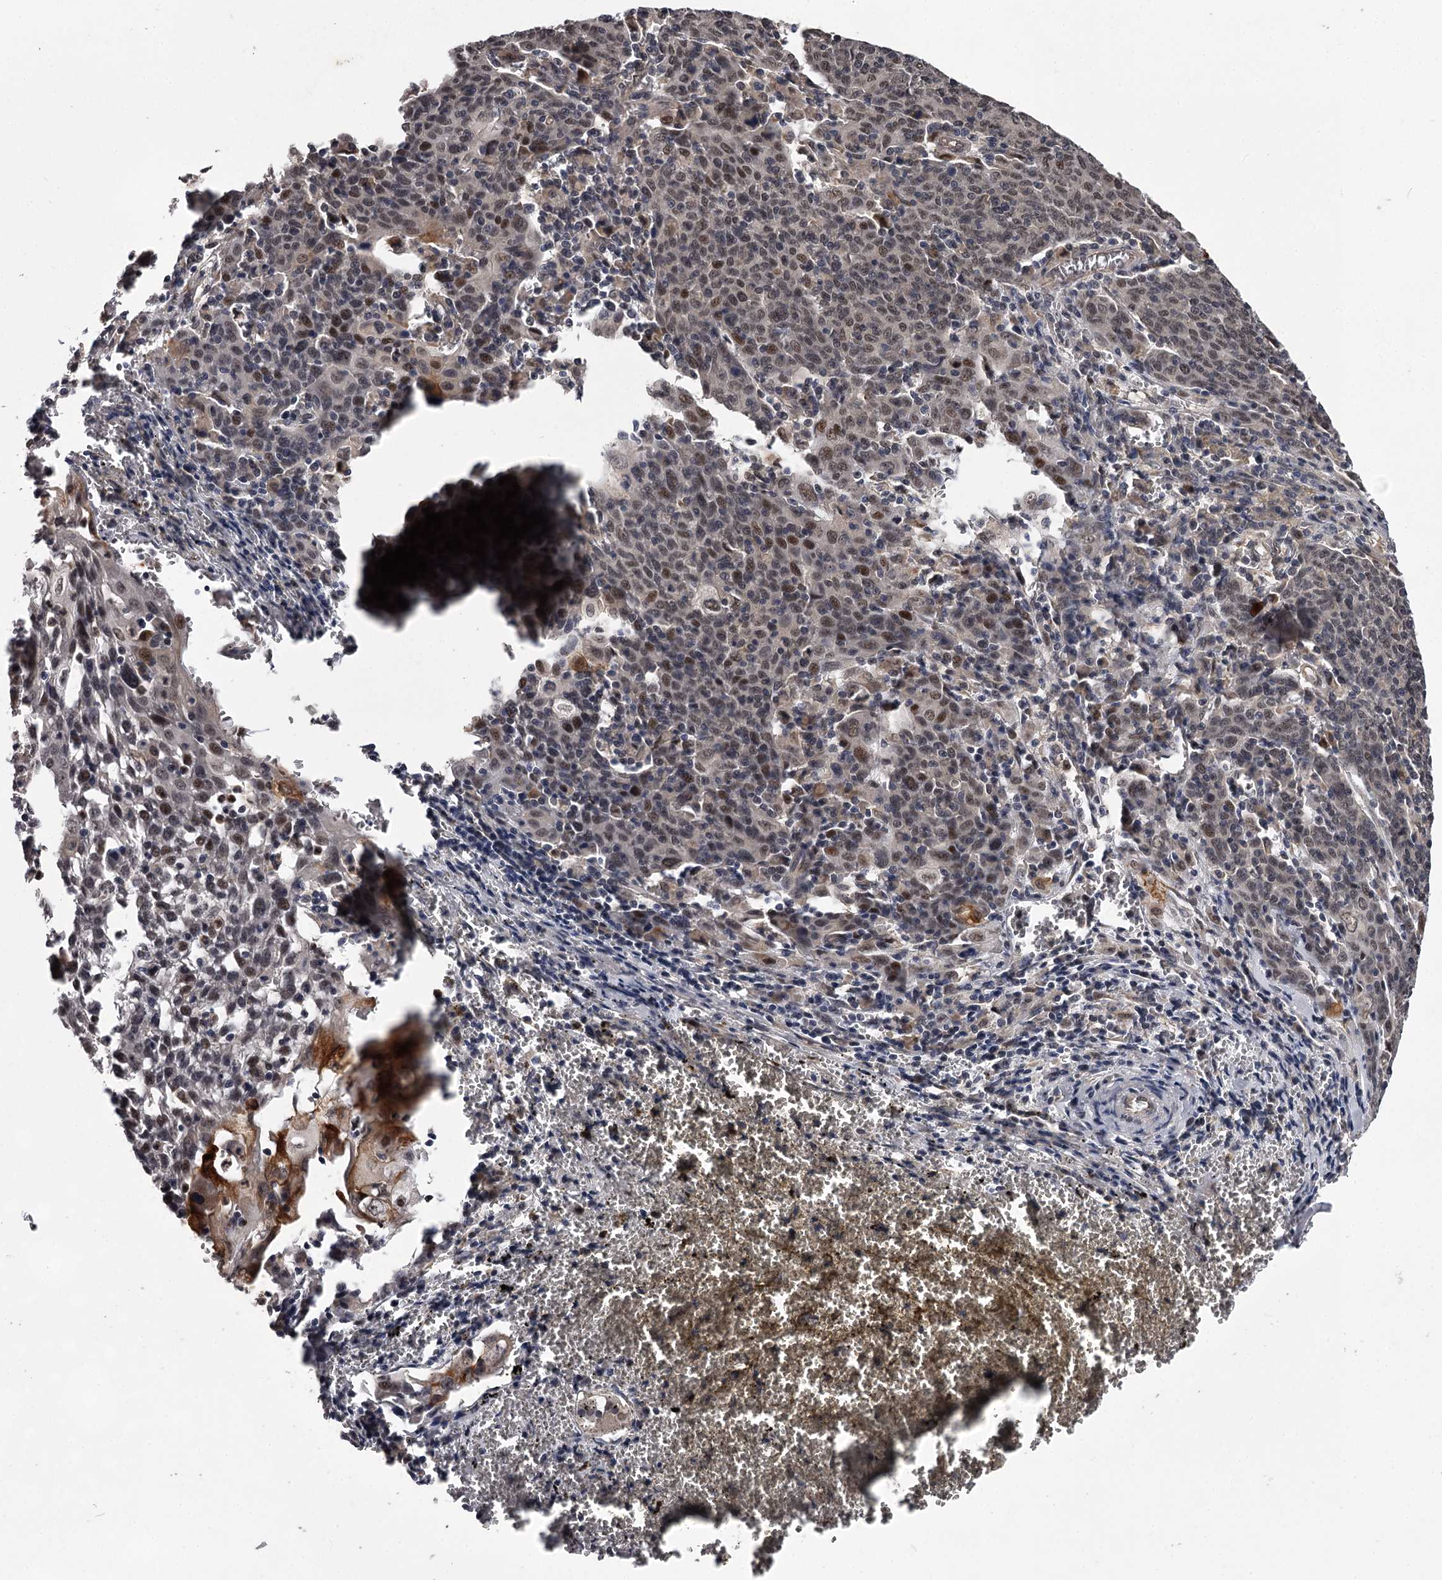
{"staining": {"intensity": "moderate", "quantity": "25%-75%", "location": "nuclear"}, "tissue": "cervical cancer", "cell_type": "Tumor cells", "image_type": "cancer", "snomed": [{"axis": "morphology", "description": "Squamous cell carcinoma, NOS"}, {"axis": "topography", "description": "Cervix"}], "caption": "Protein expression analysis of squamous cell carcinoma (cervical) exhibits moderate nuclear expression in approximately 25%-75% of tumor cells. (DAB IHC with brightfield microscopy, high magnification).", "gene": "MAML3", "patient": {"sex": "female", "age": 67}}